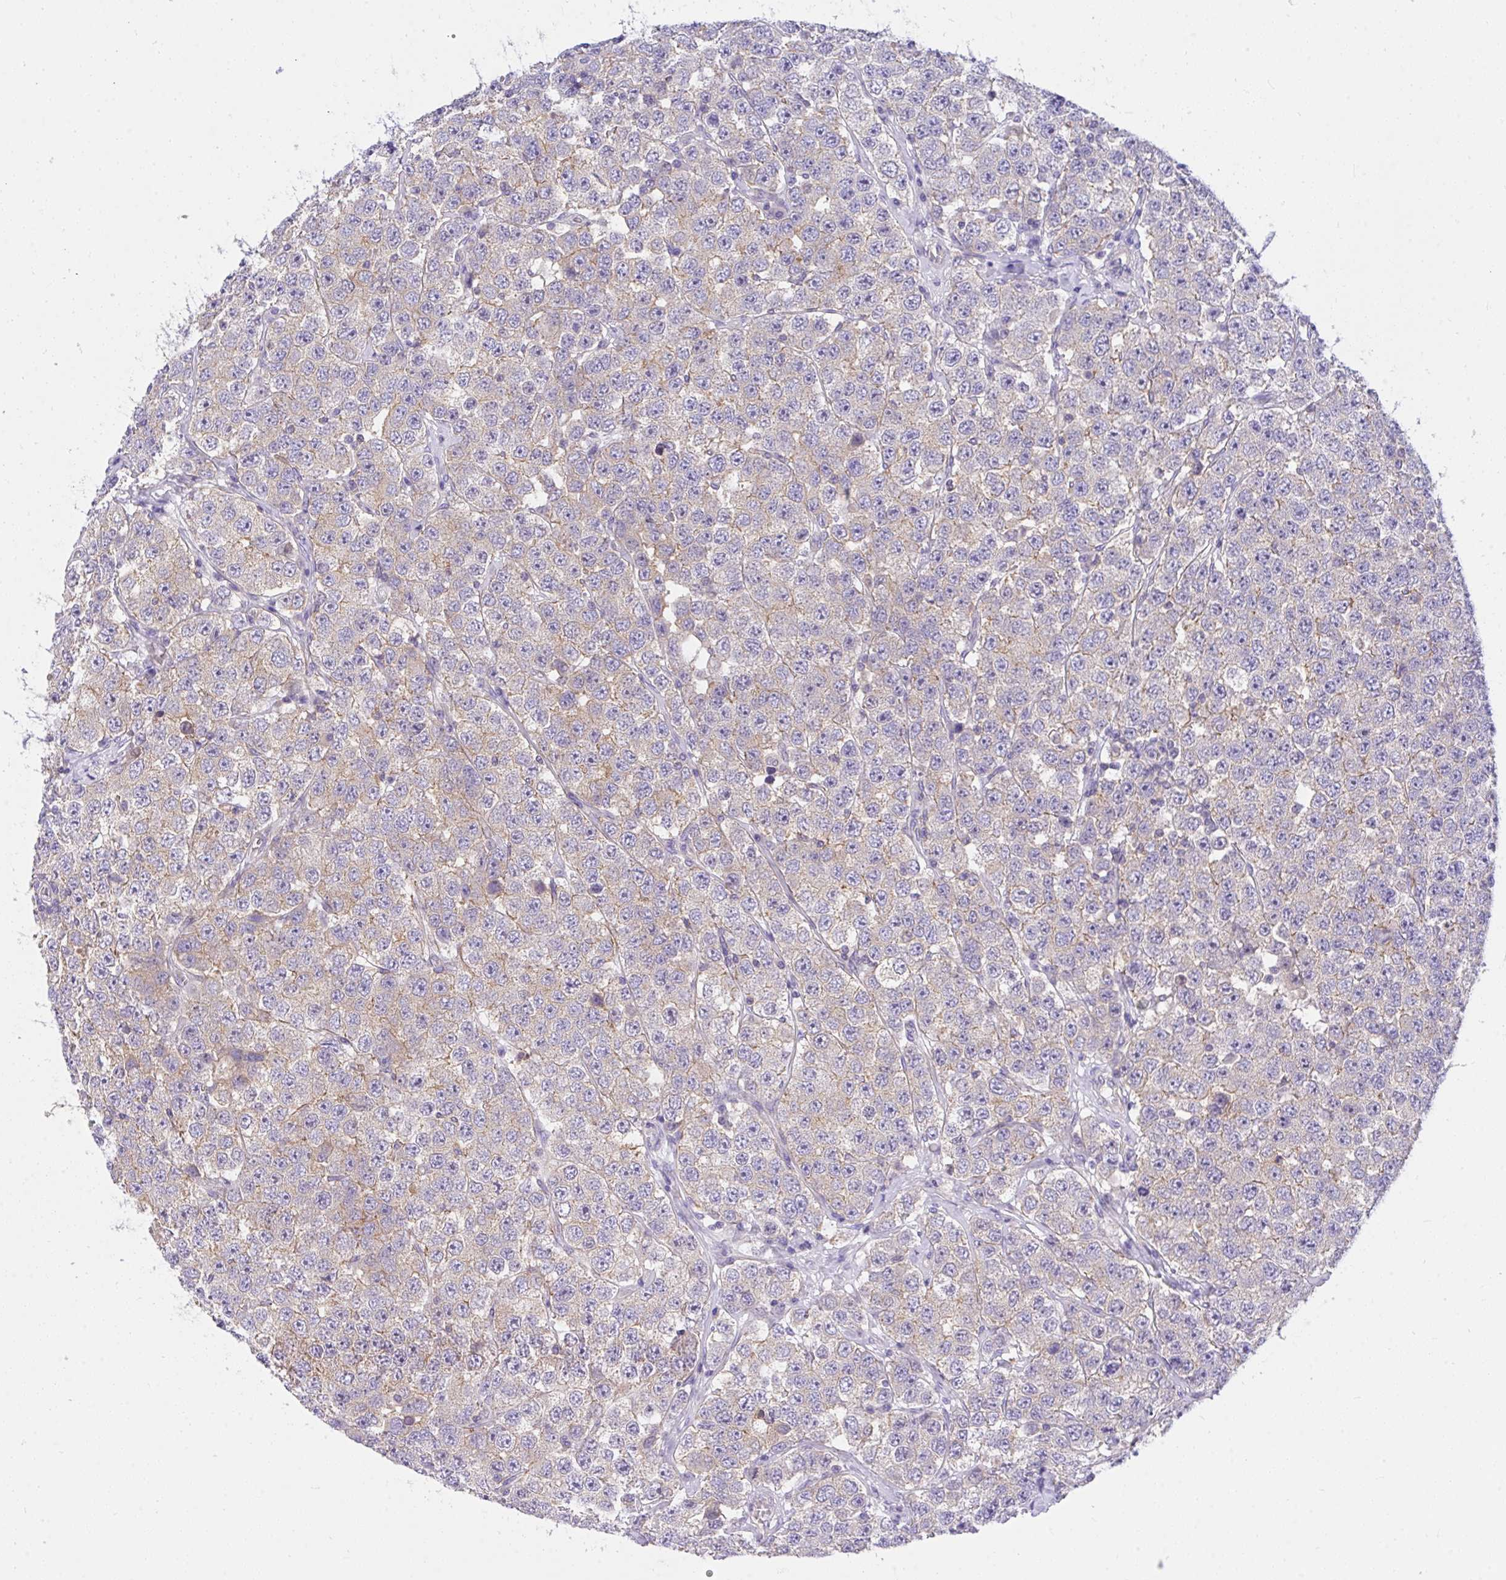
{"staining": {"intensity": "weak", "quantity": "<25%", "location": "cytoplasmic/membranous"}, "tissue": "testis cancer", "cell_type": "Tumor cells", "image_type": "cancer", "snomed": [{"axis": "morphology", "description": "Seminoma, NOS"}, {"axis": "topography", "description": "Testis"}], "caption": "Immunohistochemistry micrograph of neoplastic tissue: human testis cancer stained with DAB displays no significant protein staining in tumor cells.", "gene": "TLN2", "patient": {"sex": "male", "age": 28}}